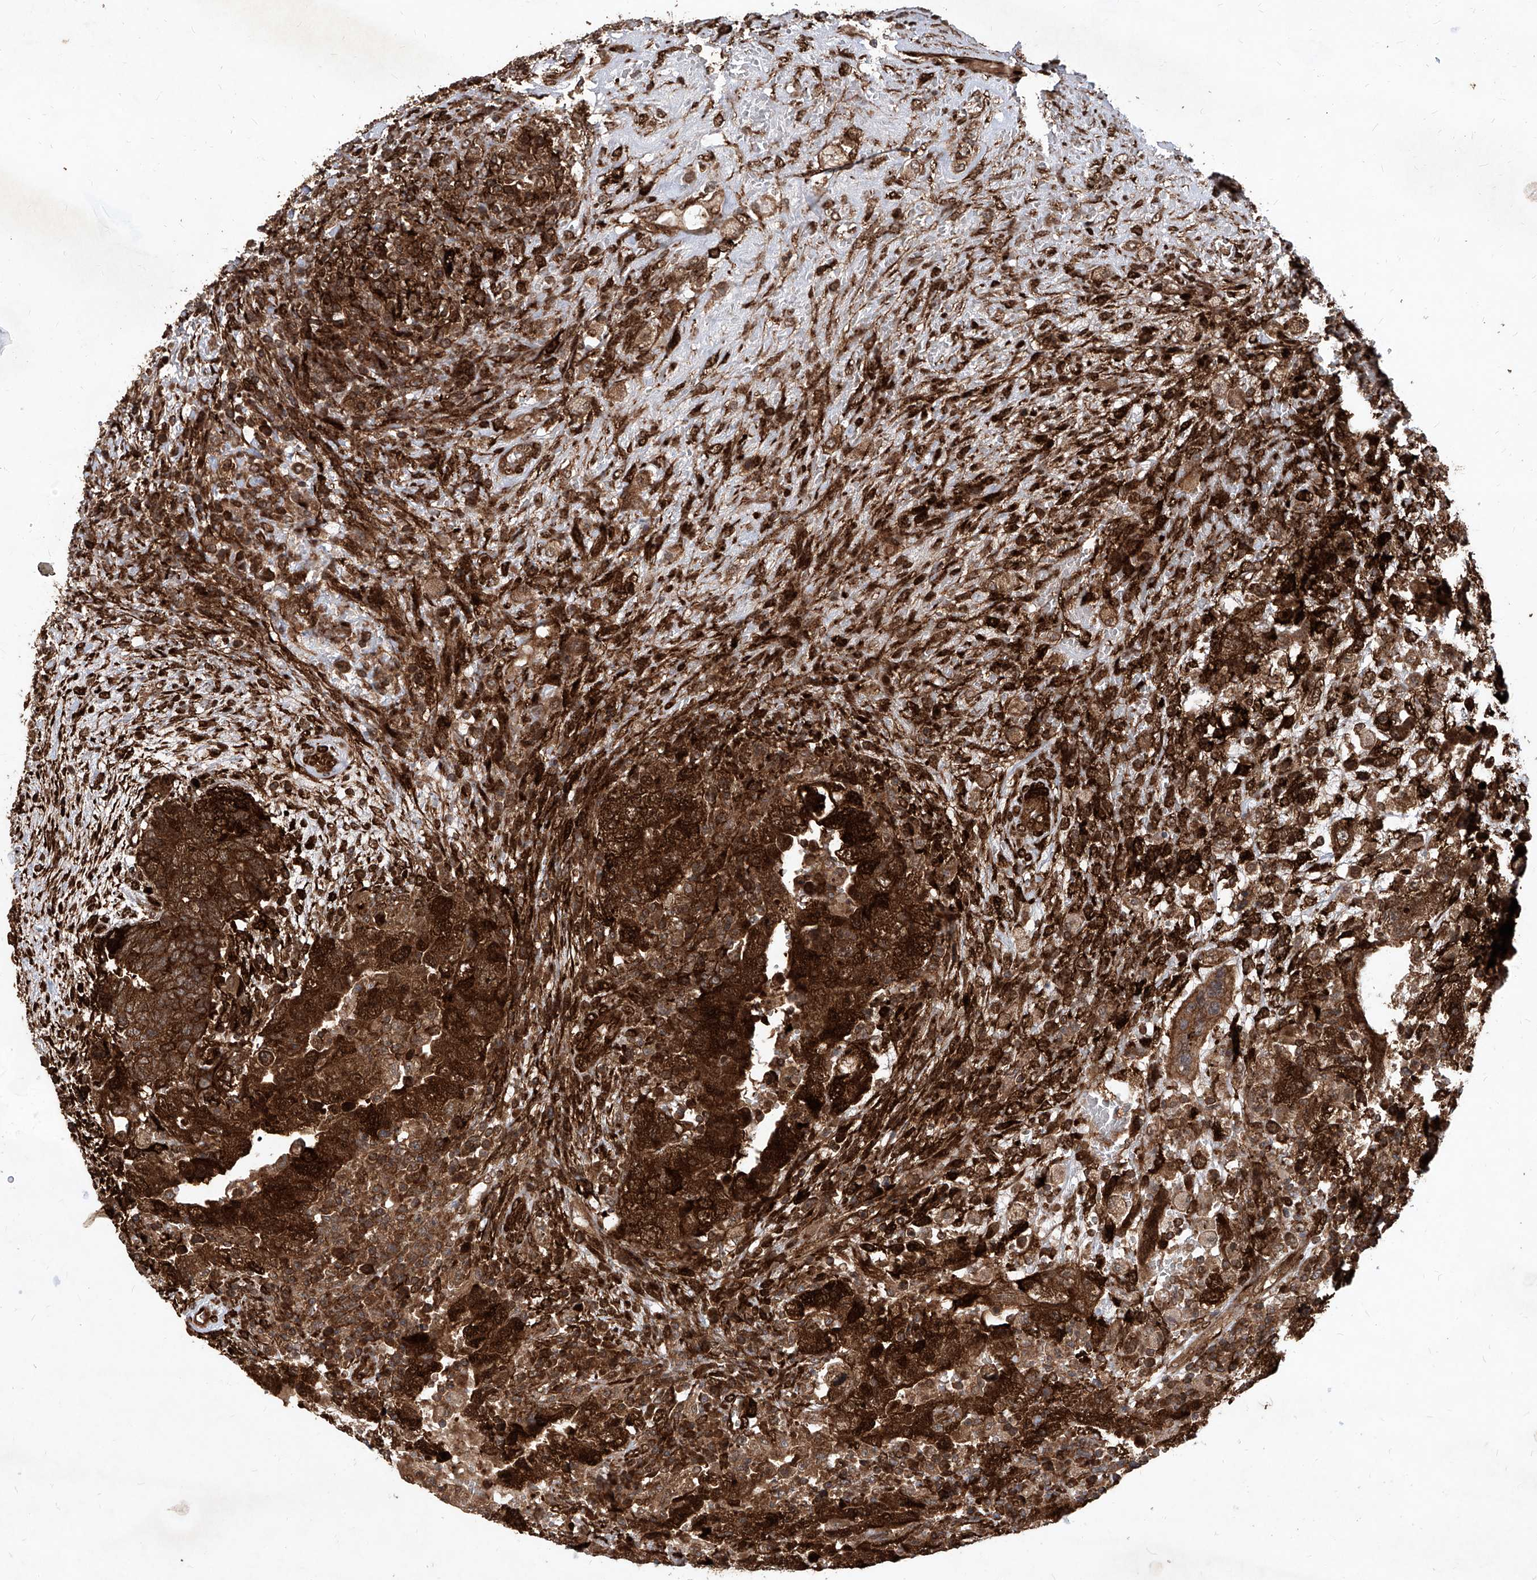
{"staining": {"intensity": "strong", "quantity": ">75%", "location": "cytoplasmic/membranous,nuclear"}, "tissue": "testis cancer", "cell_type": "Tumor cells", "image_type": "cancer", "snomed": [{"axis": "morphology", "description": "Carcinoma, Embryonal, NOS"}, {"axis": "topography", "description": "Testis"}], "caption": "DAB (3,3'-diaminobenzidine) immunohistochemical staining of testis cancer demonstrates strong cytoplasmic/membranous and nuclear protein expression in approximately >75% of tumor cells.", "gene": "MAGED2", "patient": {"sex": "male", "age": 26}}